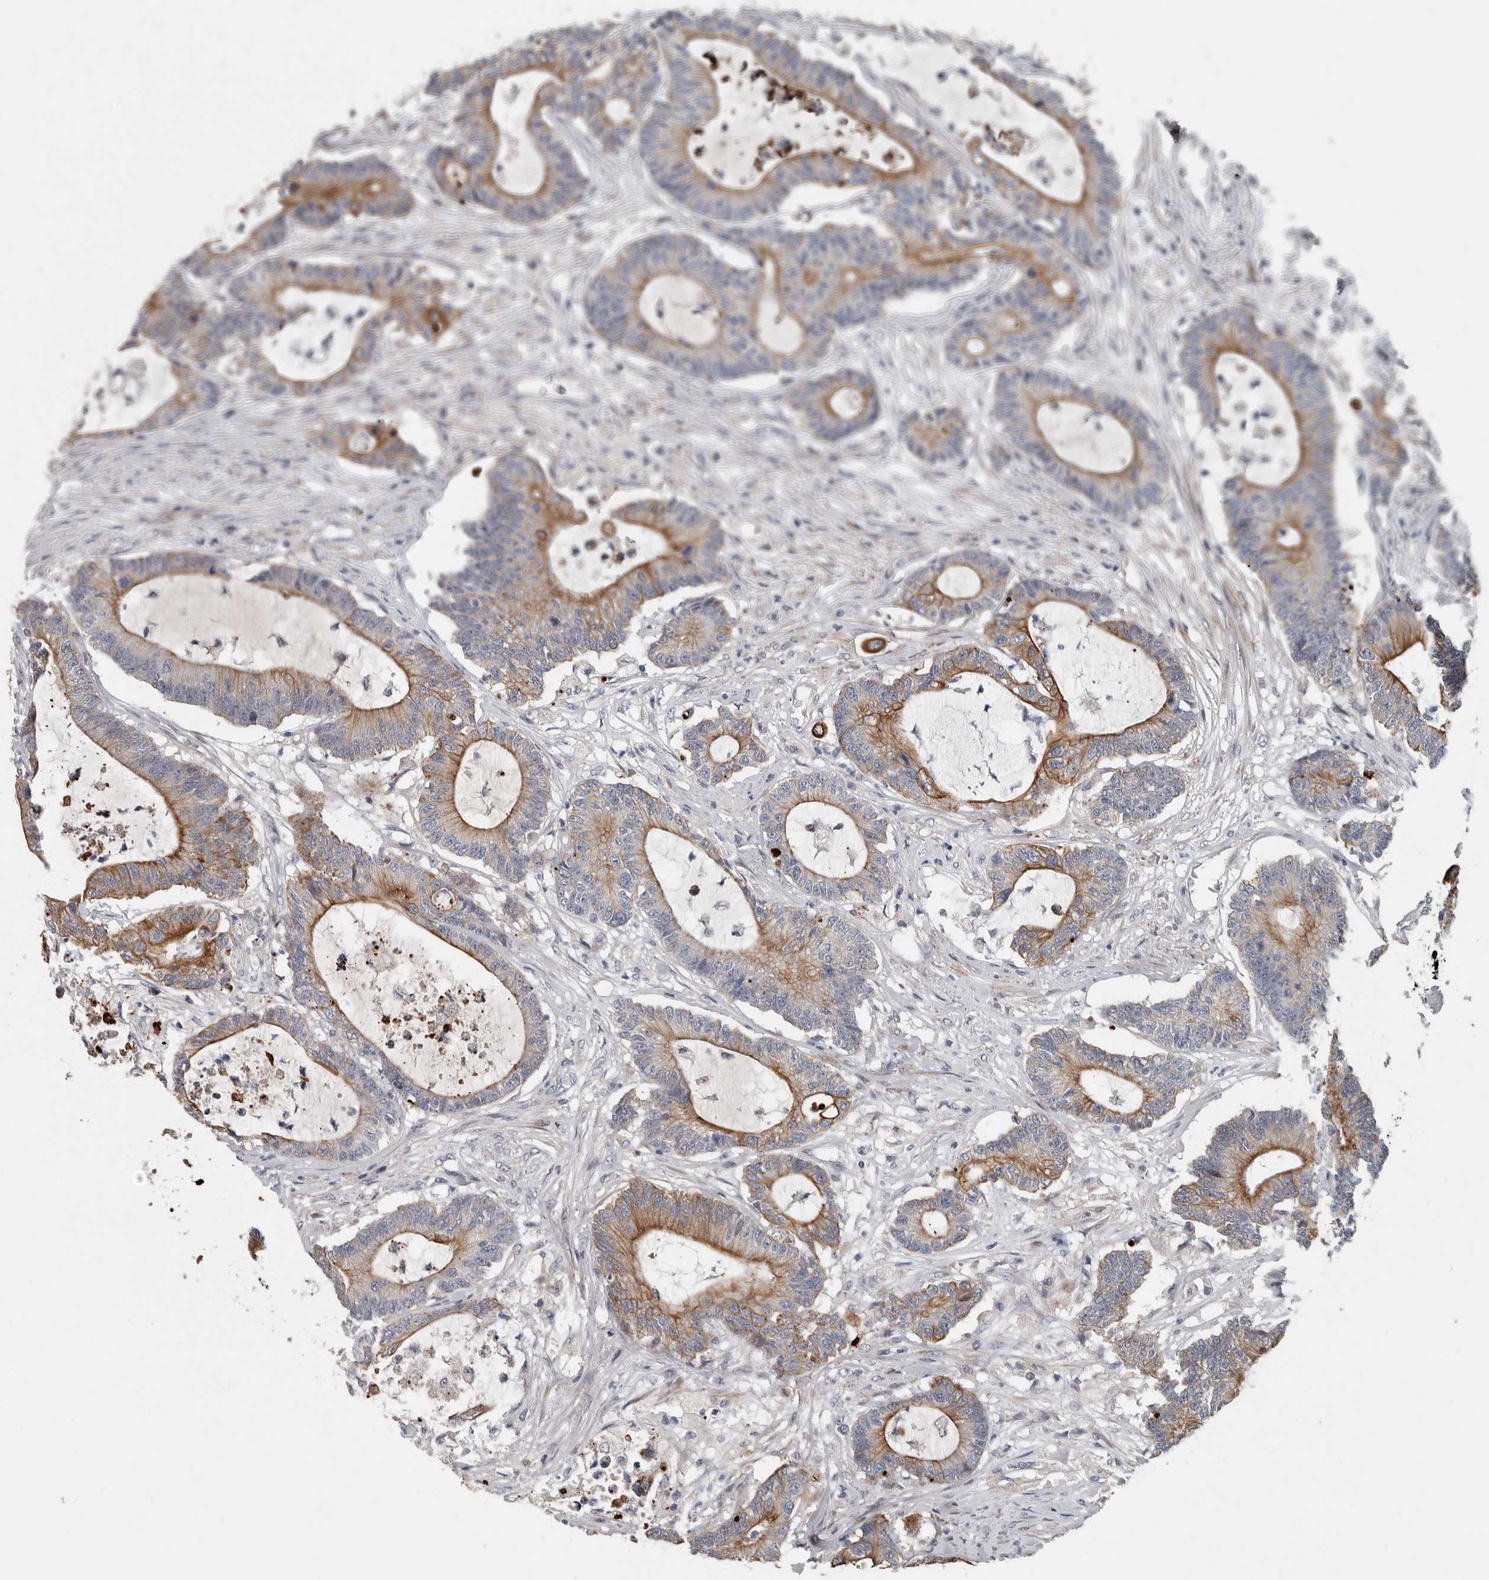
{"staining": {"intensity": "moderate", "quantity": "25%-75%", "location": "cytoplasmic/membranous"}, "tissue": "colorectal cancer", "cell_type": "Tumor cells", "image_type": "cancer", "snomed": [{"axis": "morphology", "description": "Adenocarcinoma, NOS"}, {"axis": "topography", "description": "Colon"}], "caption": "Protein staining shows moderate cytoplasmic/membranous positivity in about 25%-75% of tumor cells in colorectal cancer (adenocarcinoma).", "gene": "DPY19L4", "patient": {"sex": "female", "age": 84}}